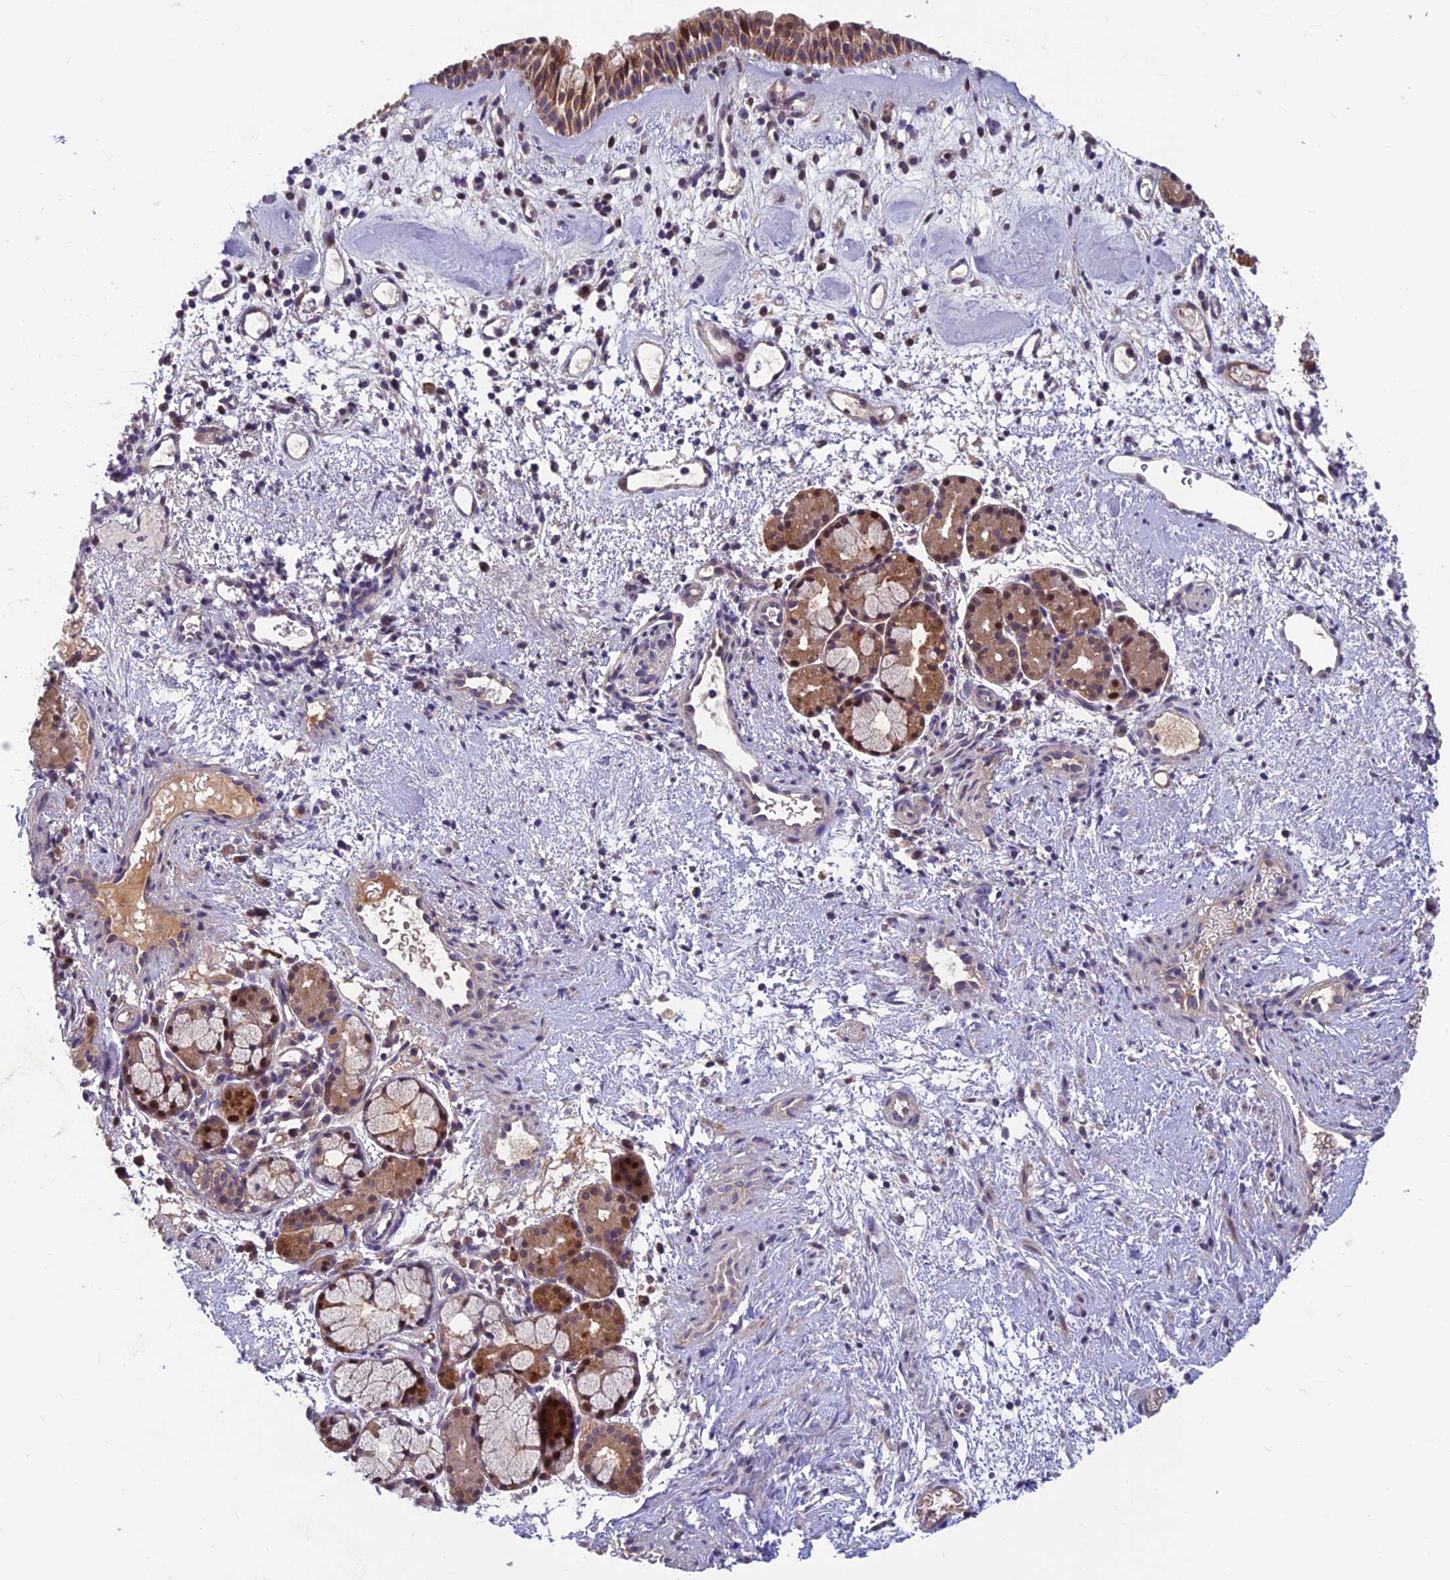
{"staining": {"intensity": "moderate", "quantity": ">75%", "location": "cytoplasmic/membranous"}, "tissue": "nasopharynx", "cell_type": "Respiratory epithelial cells", "image_type": "normal", "snomed": [{"axis": "morphology", "description": "Normal tissue, NOS"}, {"axis": "topography", "description": "Nasopharynx"}], "caption": "Immunohistochemistry micrograph of benign nasopharynx stained for a protein (brown), which displays medium levels of moderate cytoplasmic/membranous staining in approximately >75% of respiratory epithelial cells.", "gene": "CCDC15", "patient": {"sex": "male", "age": 82}}